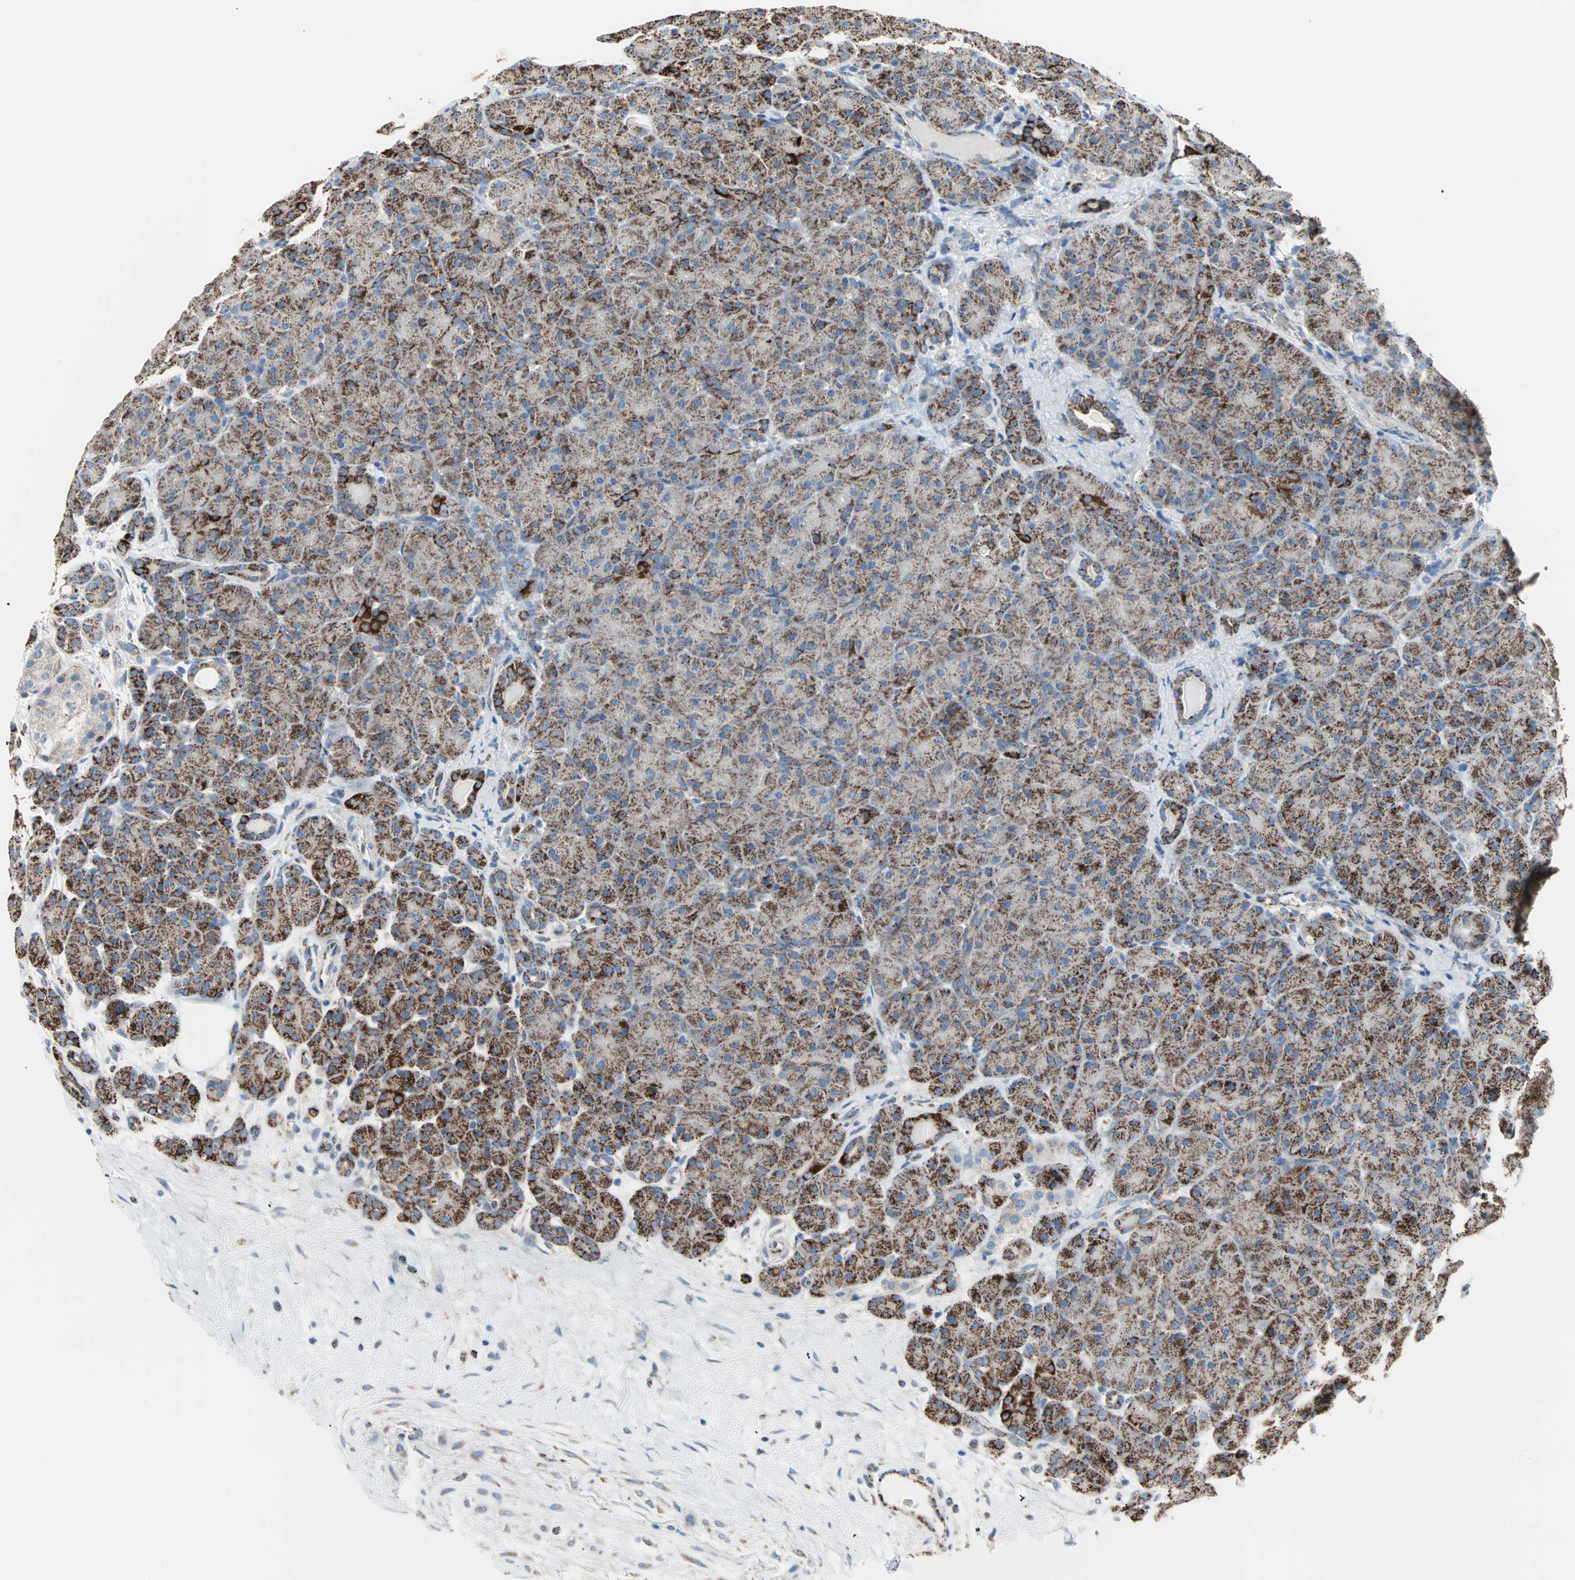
{"staining": {"intensity": "strong", "quantity": ">75%", "location": "cytoplasmic/membranous"}, "tissue": "pancreas", "cell_type": "Exocrine glandular cells", "image_type": "normal", "snomed": [{"axis": "morphology", "description": "Normal tissue, NOS"}, {"axis": "topography", "description": "Pancreas"}], "caption": "Pancreas stained with DAB immunohistochemistry (IHC) displays high levels of strong cytoplasmic/membranous staining in approximately >75% of exocrine glandular cells.", "gene": "TST", "patient": {"sex": "male", "age": 66}}